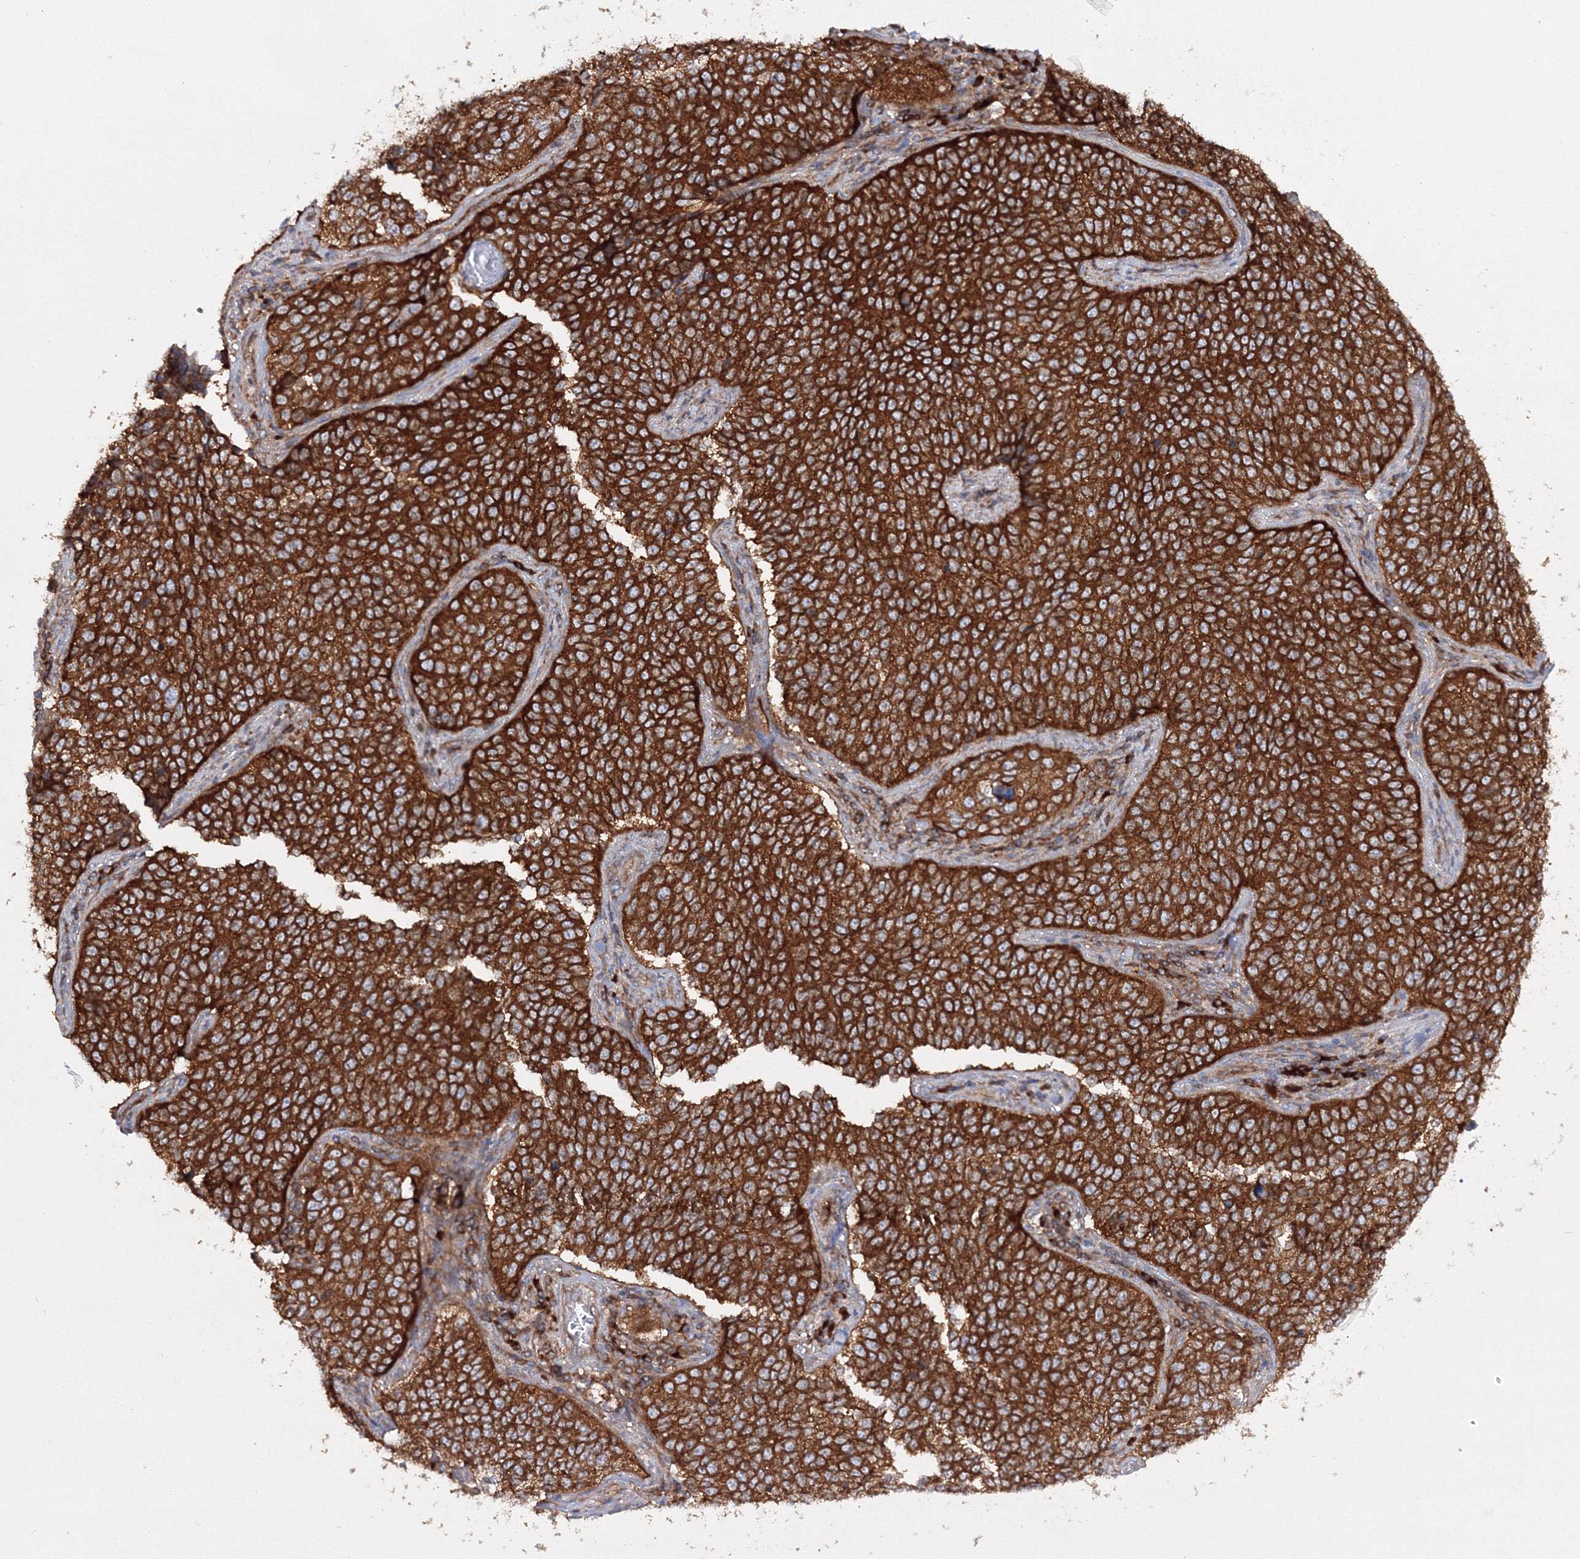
{"staining": {"intensity": "strong", "quantity": ">75%", "location": "cytoplasmic/membranous"}, "tissue": "cervical cancer", "cell_type": "Tumor cells", "image_type": "cancer", "snomed": [{"axis": "morphology", "description": "Squamous cell carcinoma, NOS"}, {"axis": "topography", "description": "Cervix"}], "caption": "Cervical squamous cell carcinoma stained with a protein marker exhibits strong staining in tumor cells.", "gene": "HARS1", "patient": {"sex": "female", "age": 35}}